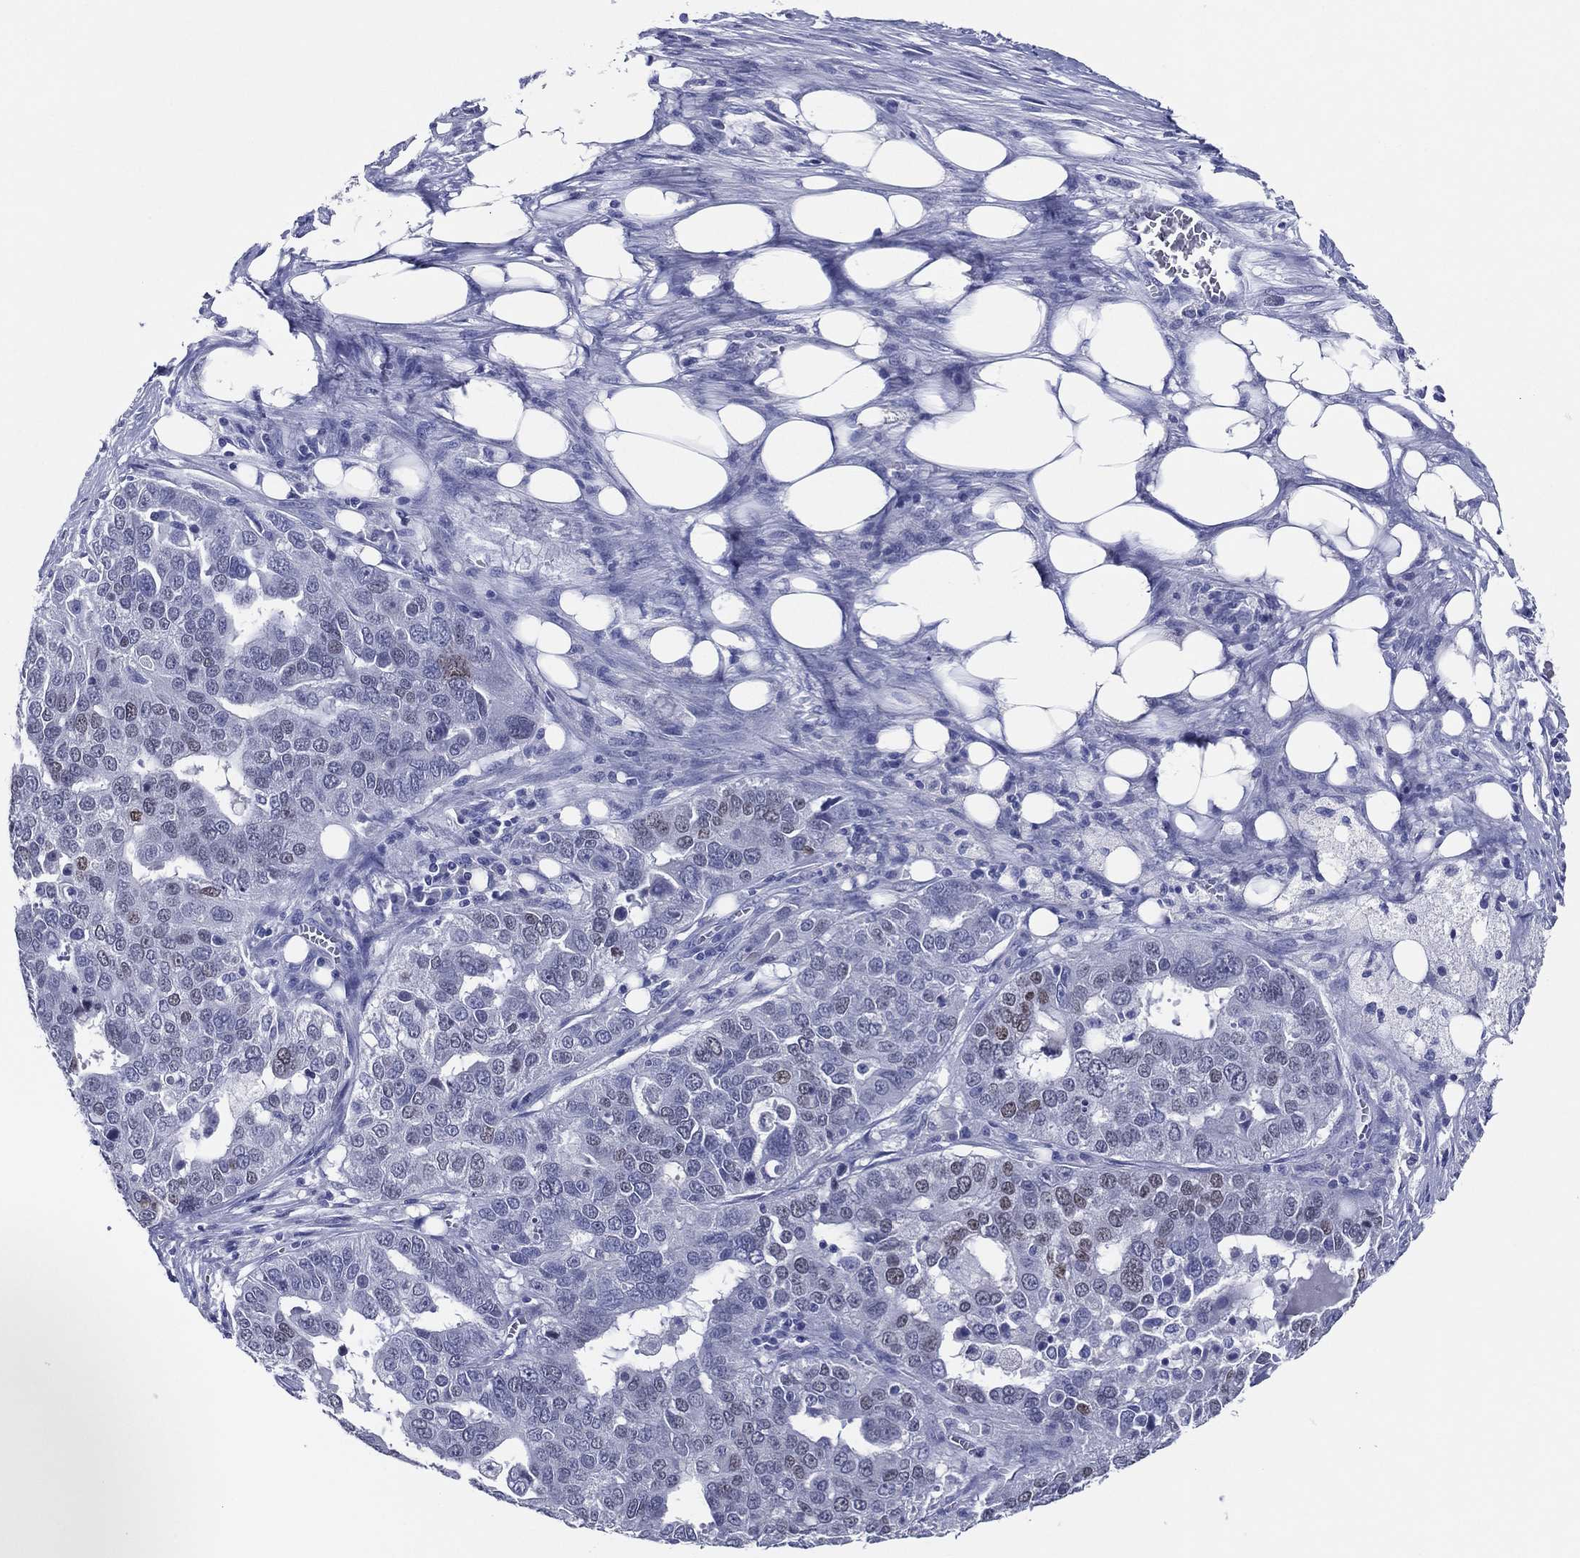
{"staining": {"intensity": "weak", "quantity": "<25%", "location": "nuclear"}, "tissue": "ovarian cancer", "cell_type": "Tumor cells", "image_type": "cancer", "snomed": [{"axis": "morphology", "description": "Carcinoma, endometroid"}, {"axis": "topography", "description": "Soft tissue"}, {"axis": "topography", "description": "Ovary"}], "caption": "IHC micrograph of endometroid carcinoma (ovarian) stained for a protein (brown), which demonstrates no expression in tumor cells.", "gene": "TFAP2A", "patient": {"sex": "female", "age": 52}}